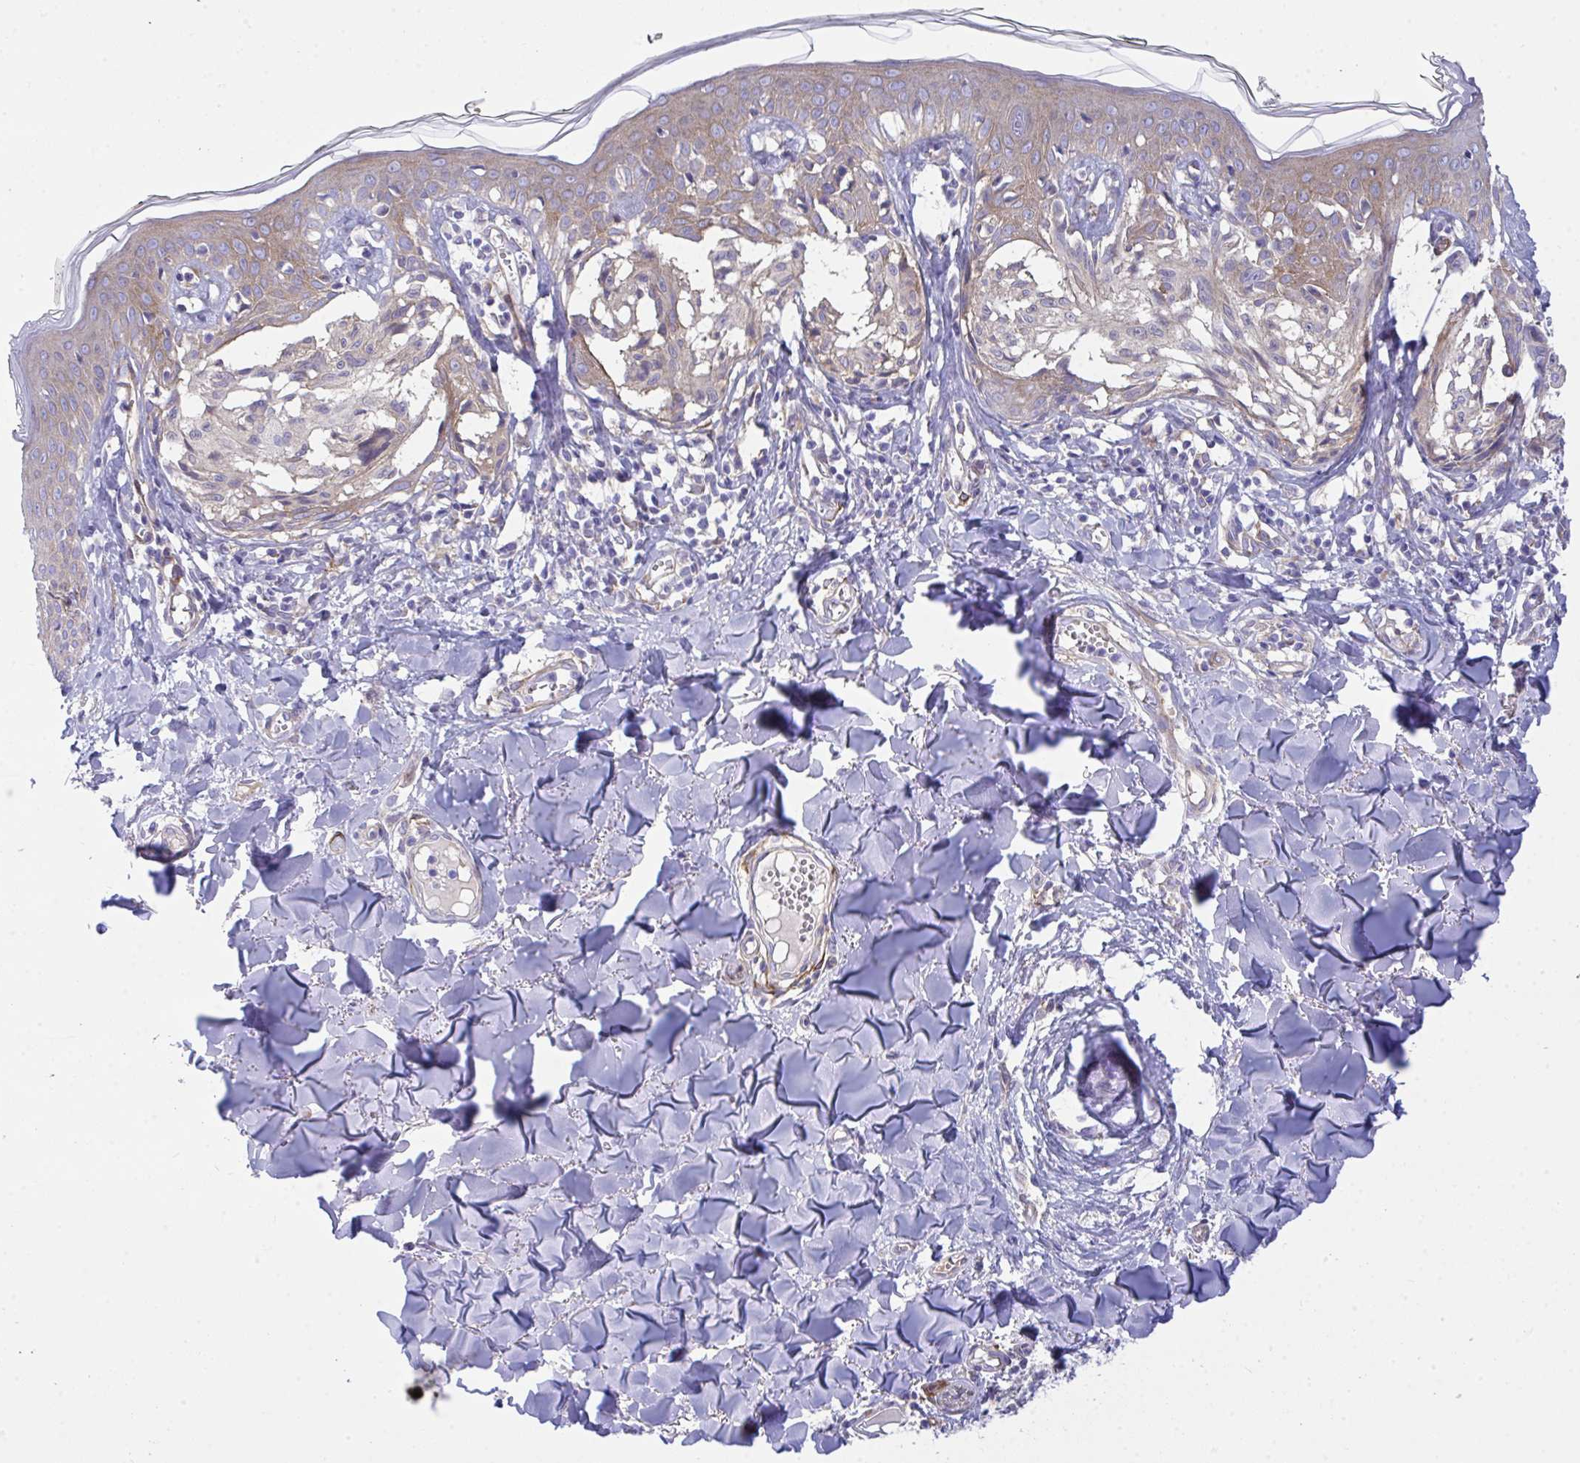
{"staining": {"intensity": "negative", "quantity": "none", "location": "none"}, "tissue": "melanoma", "cell_type": "Tumor cells", "image_type": "cancer", "snomed": [{"axis": "morphology", "description": "Malignant melanoma, NOS"}, {"axis": "topography", "description": "Skin"}], "caption": "IHC of melanoma reveals no positivity in tumor cells.", "gene": "GAB1", "patient": {"sex": "female", "age": 43}}